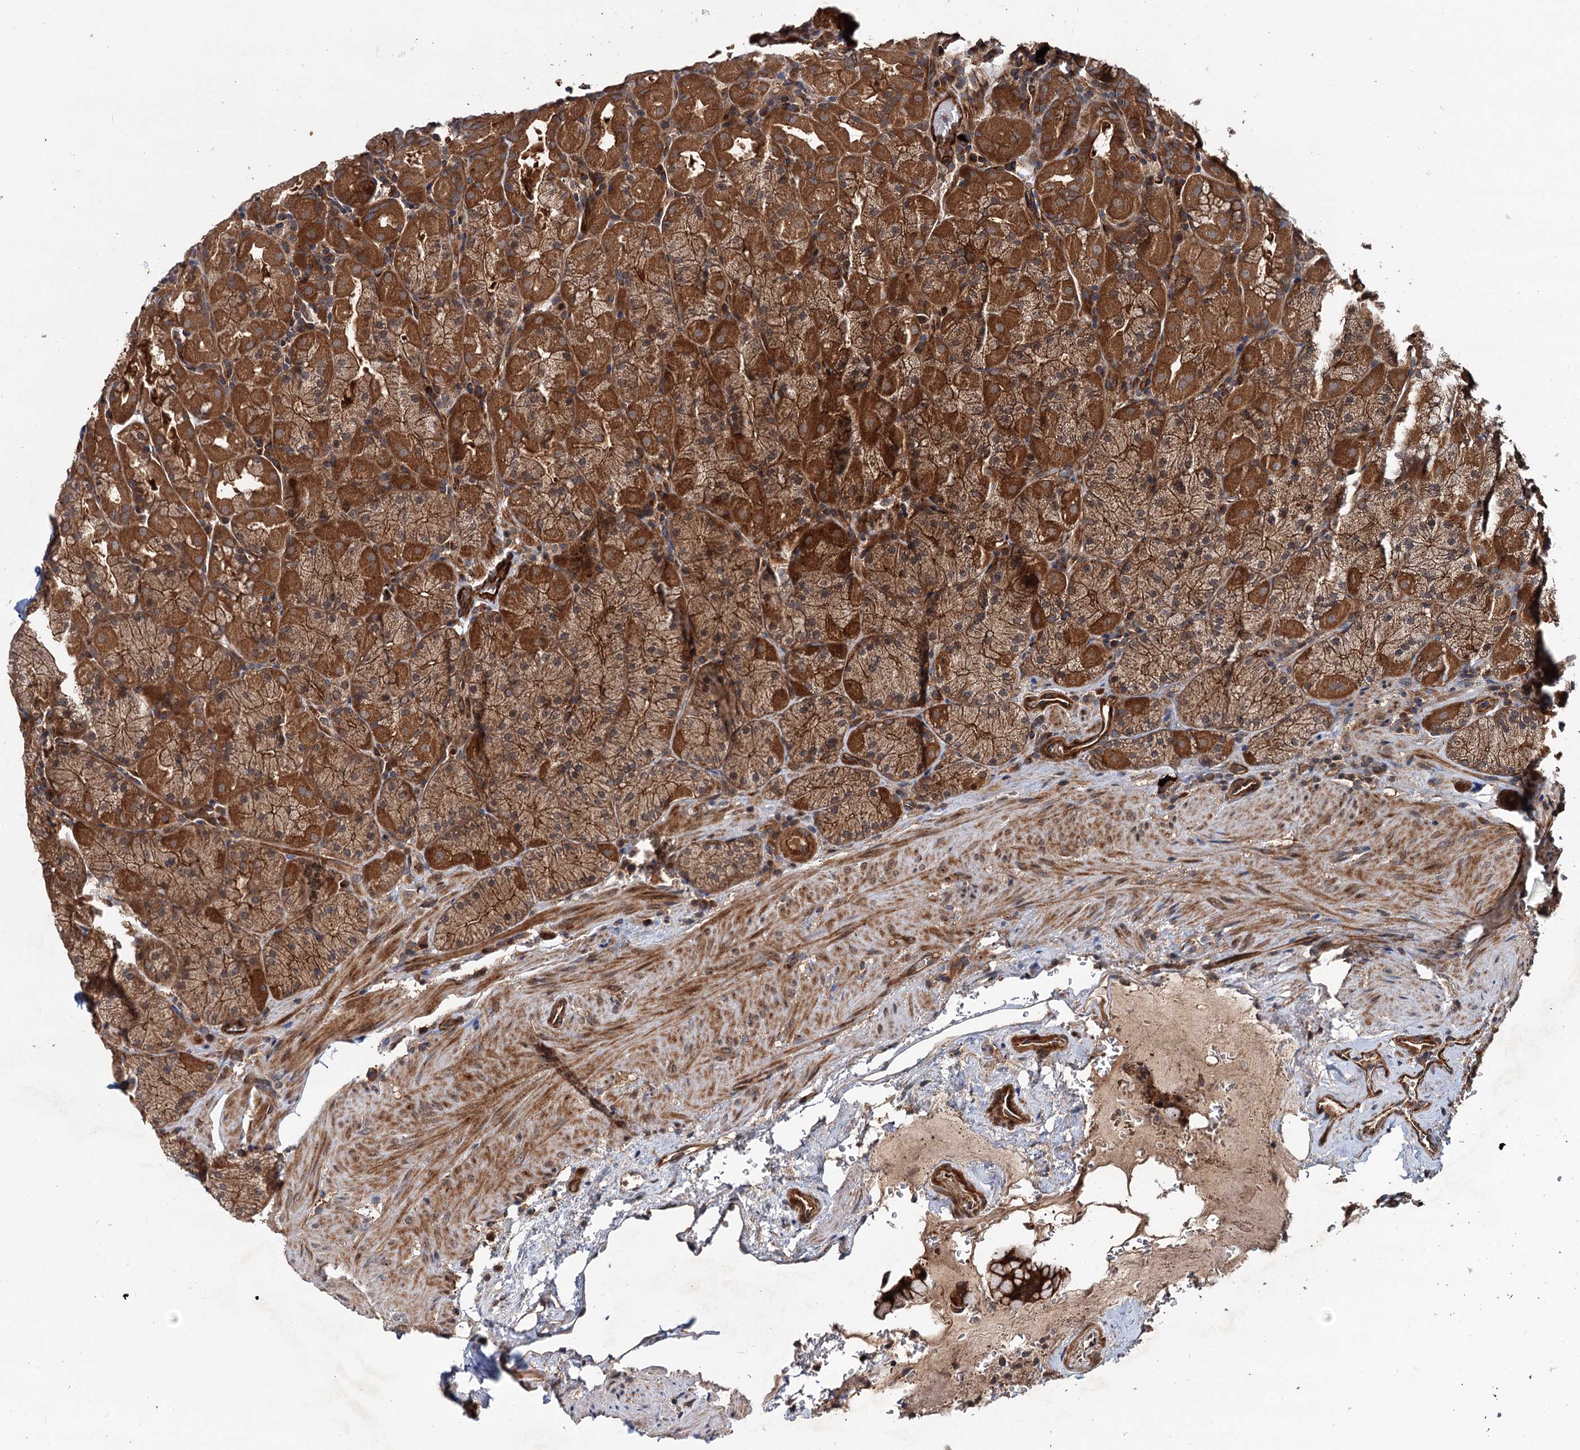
{"staining": {"intensity": "strong", "quantity": ">75%", "location": "cytoplasmic/membranous"}, "tissue": "stomach", "cell_type": "Glandular cells", "image_type": "normal", "snomed": [{"axis": "morphology", "description": "Normal tissue, NOS"}, {"axis": "topography", "description": "Stomach, upper"}, {"axis": "topography", "description": "Stomach, lower"}], "caption": "Strong cytoplasmic/membranous expression for a protein is present in approximately >75% of glandular cells of benign stomach using IHC.", "gene": "ADGRG4", "patient": {"sex": "male", "age": 80}}